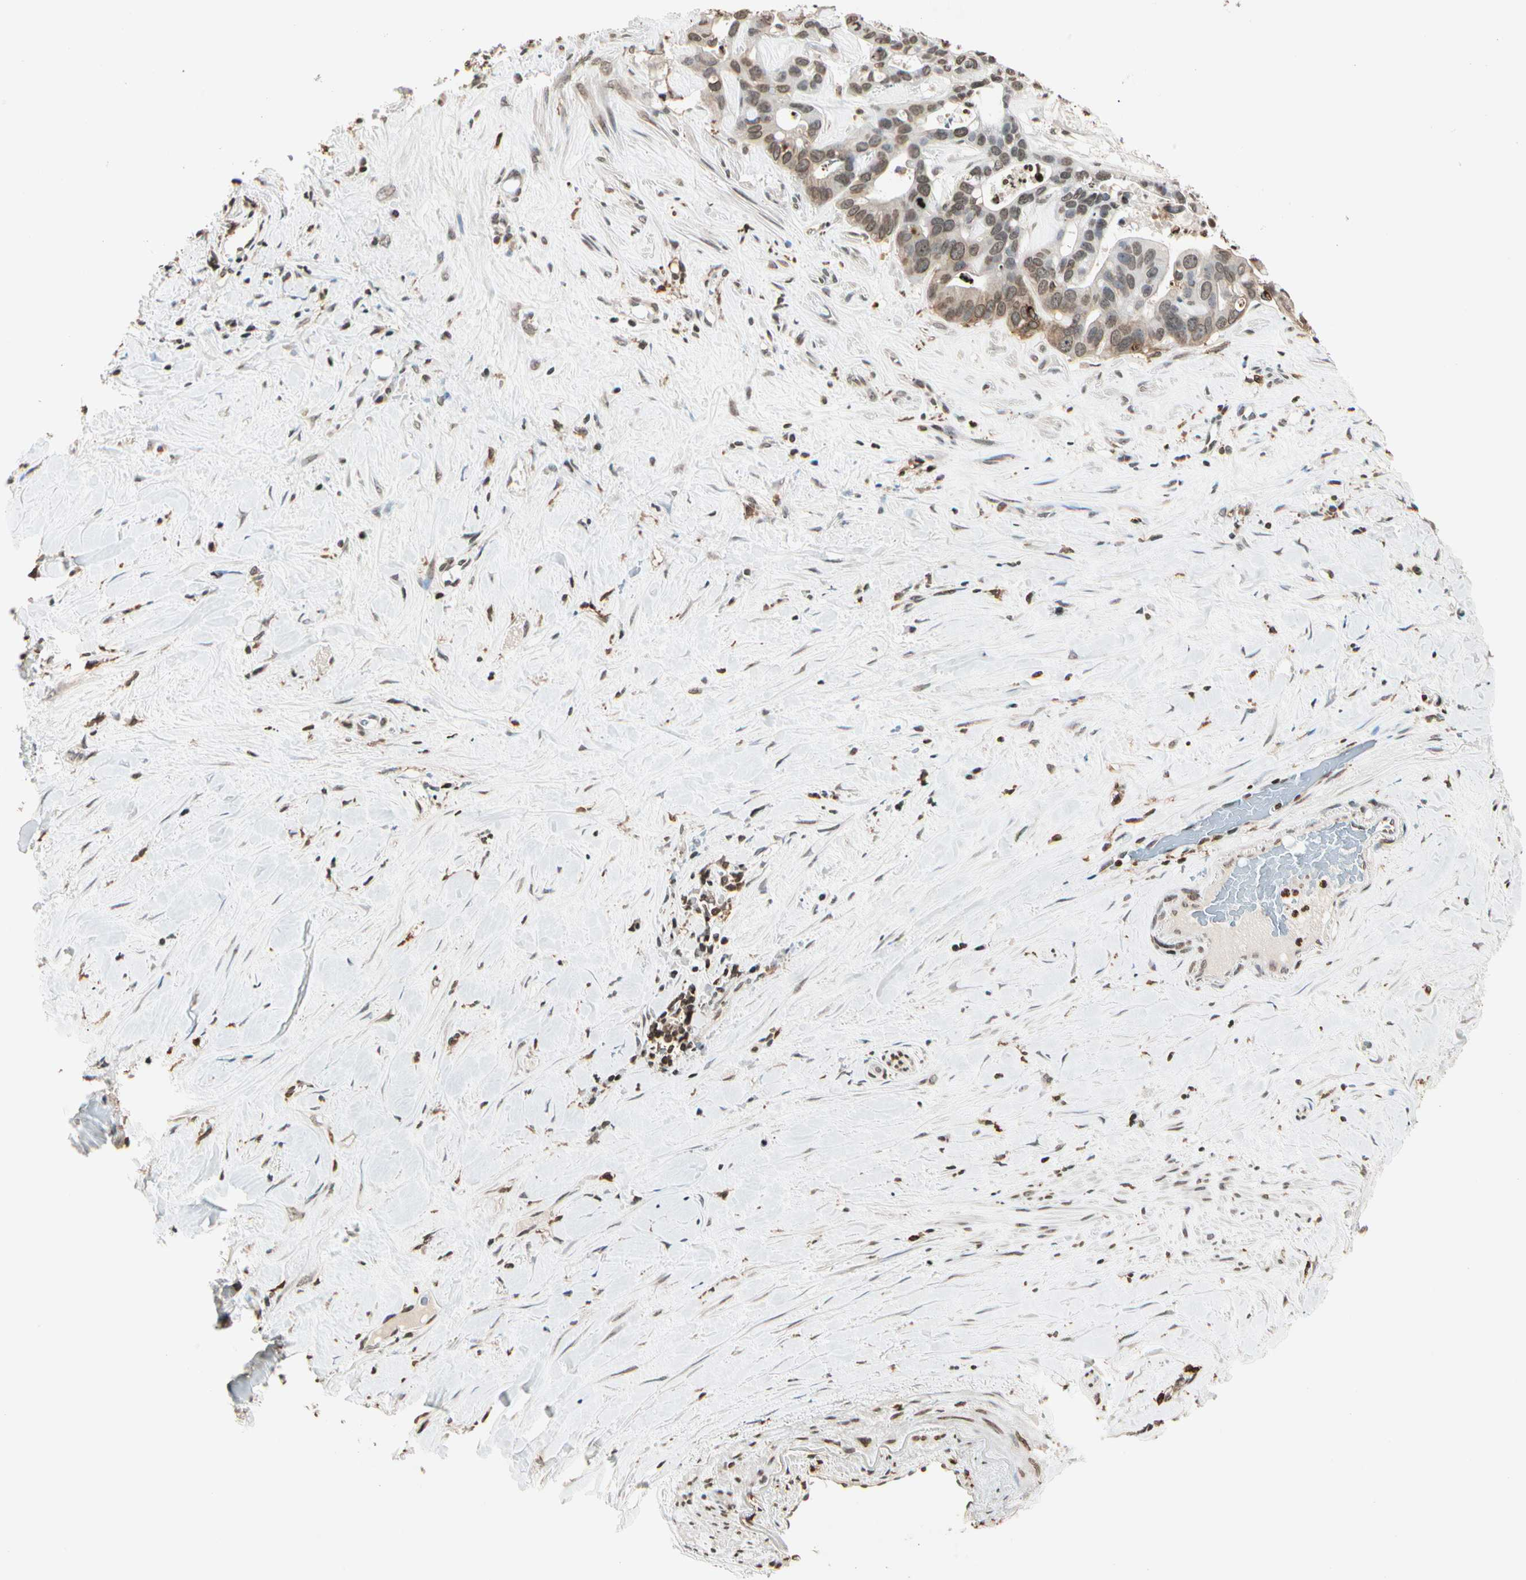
{"staining": {"intensity": "moderate", "quantity": ">75%", "location": "cytoplasmic/membranous,nuclear"}, "tissue": "liver cancer", "cell_type": "Tumor cells", "image_type": "cancer", "snomed": [{"axis": "morphology", "description": "Cholangiocarcinoma"}, {"axis": "topography", "description": "Liver"}], "caption": "Protein positivity by immunohistochemistry displays moderate cytoplasmic/membranous and nuclear expression in about >75% of tumor cells in cholangiocarcinoma (liver). The staining was performed using DAB to visualize the protein expression in brown, while the nuclei were stained in blue with hematoxylin (Magnification: 20x).", "gene": "FER", "patient": {"sex": "female", "age": 65}}